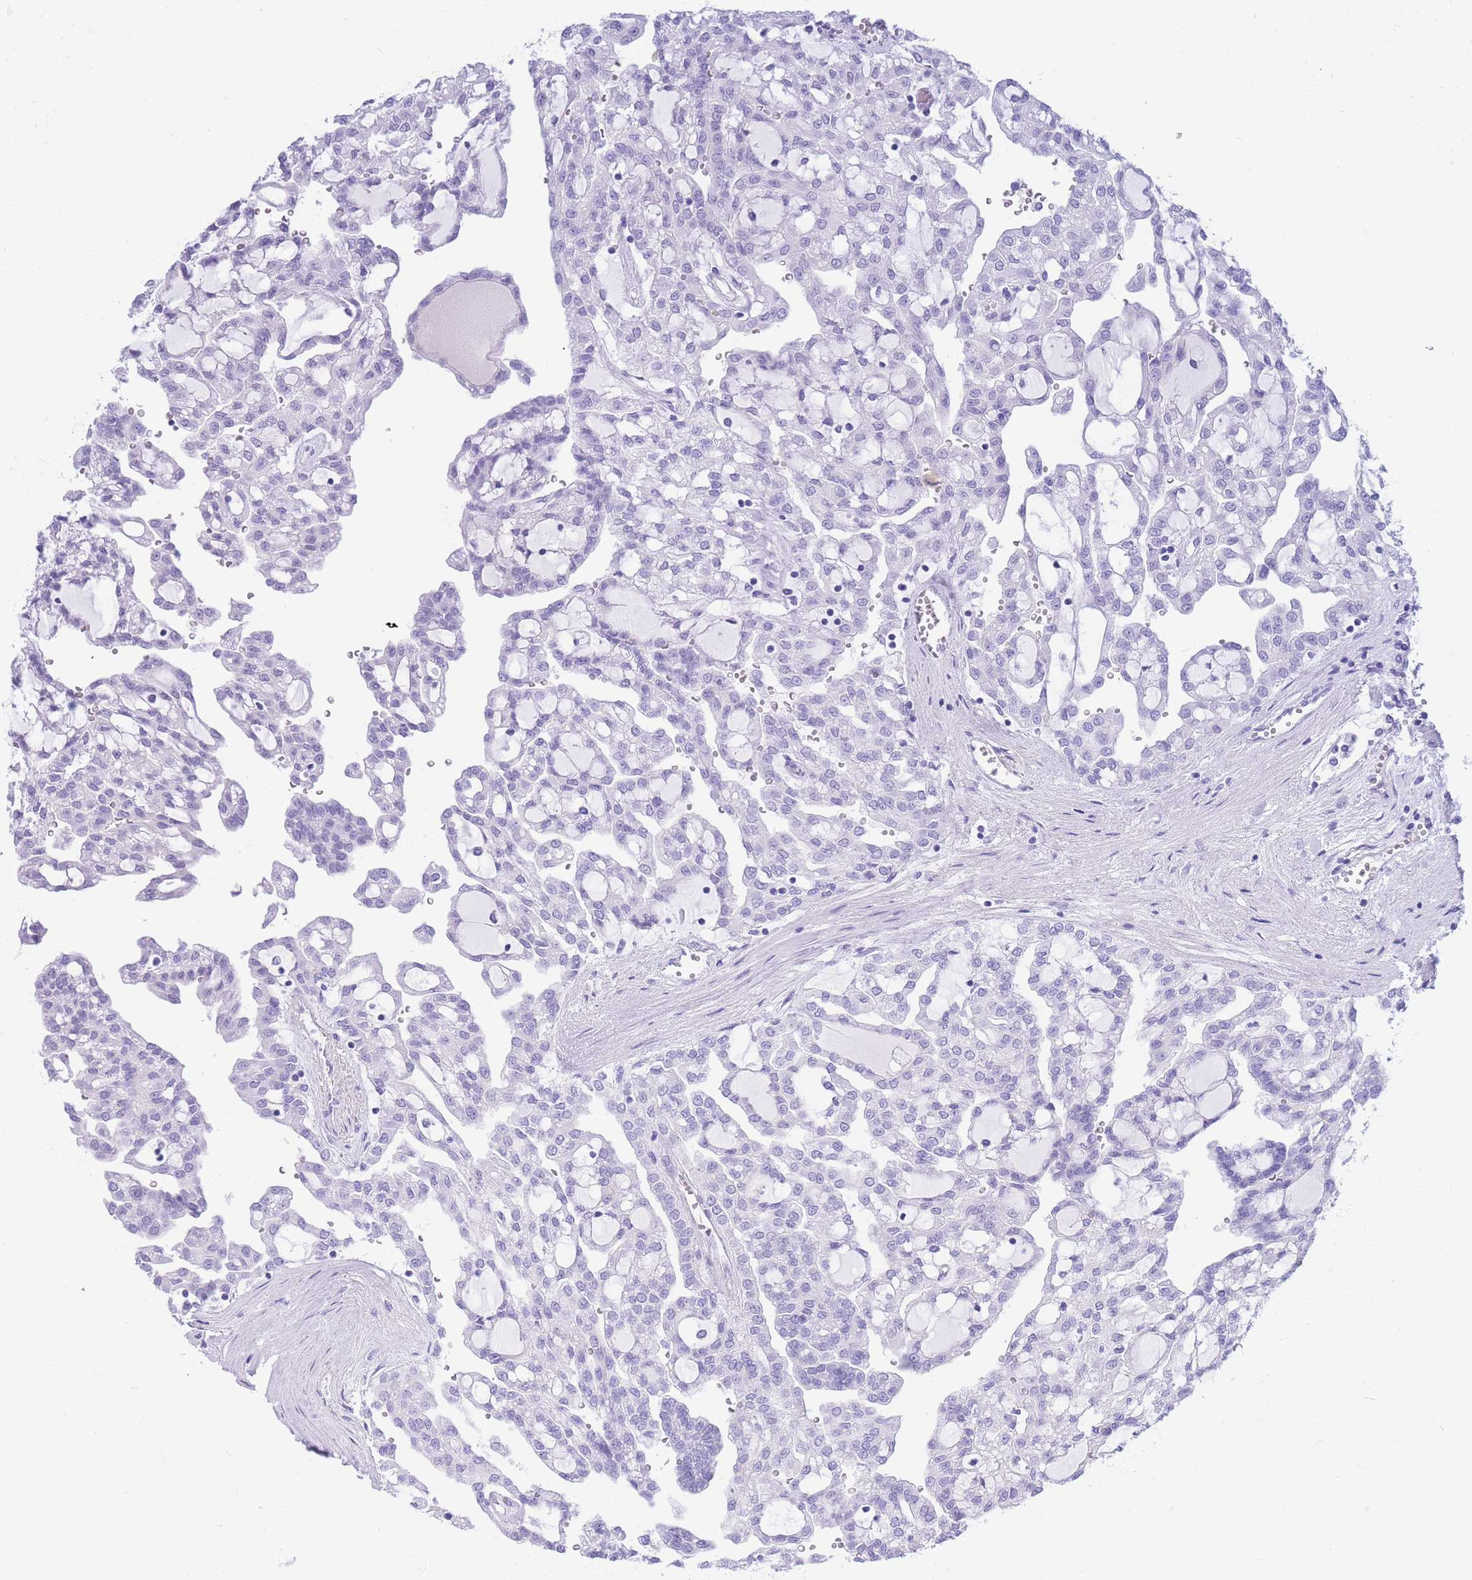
{"staining": {"intensity": "negative", "quantity": "none", "location": "none"}, "tissue": "renal cancer", "cell_type": "Tumor cells", "image_type": "cancer", "snomed": [{"axis": "morphology", "description": "Adenocarcinoma, NOS"}, {"axis": "topography", "description": "Kidney"}], "caption": "A micrograph of human adenocarcinoma (renal) is negative for staining in tumor cells.", "gene": "ZFP62", "patient": {"sex": "male", "age": 63}}